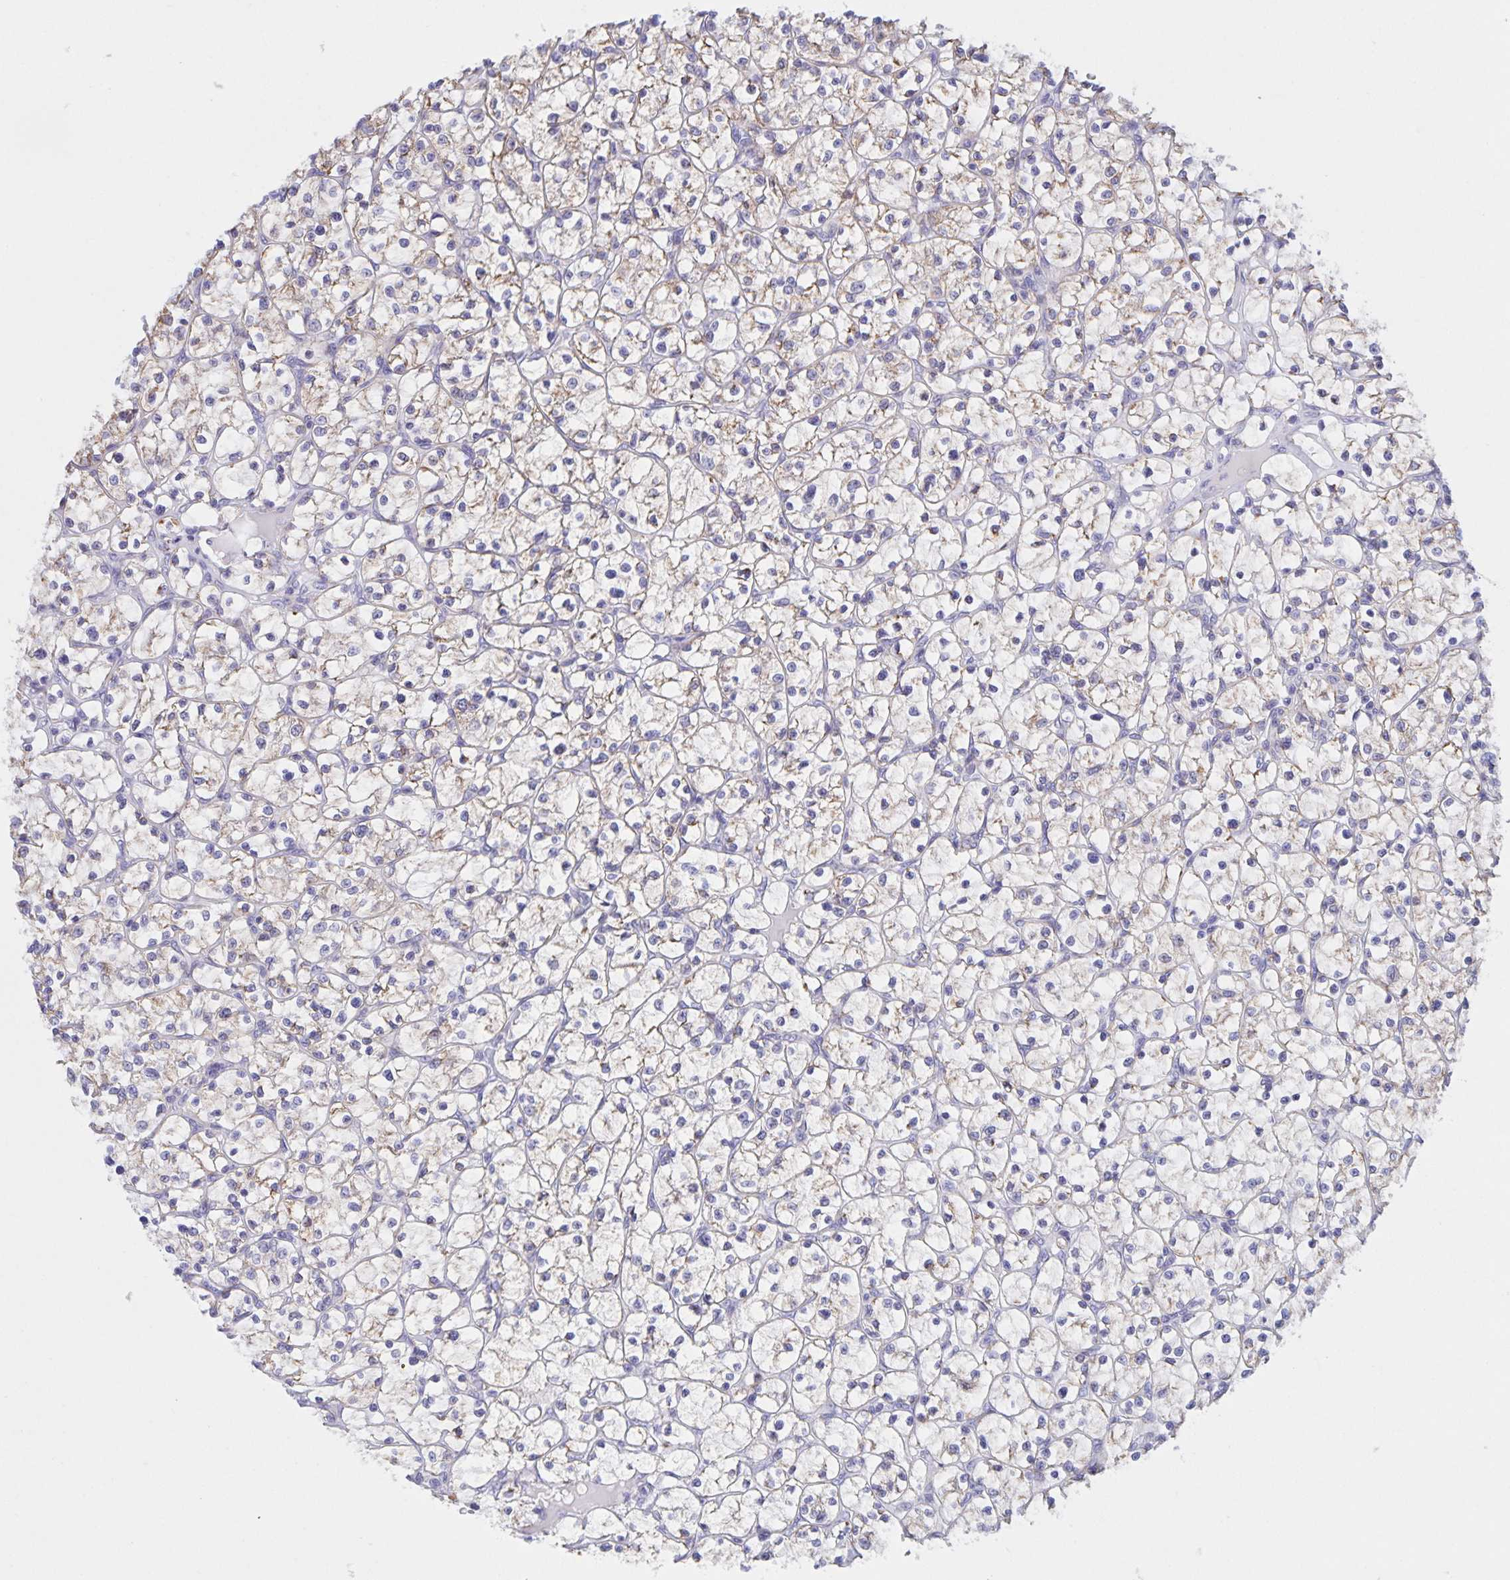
{"staining": {"intensity": "weak", "quantity": ">75%", "location": "cytoplasmic/membranous"}, "tissue": "renal cancer", "cell_type": "Tumor cells", "image_type": "cancer", "snomed": [{"axis": "morphology", "description": "Adenocarcinoma, NOS"}, {"axis": "topography", "description": "Kidney"}], "caption": "An IHC image of tumor tissue is shown. Protein staining in brown highlights weak cytoplasmic/membranous positivity in adenocarcinoma (renal) within tumor cells.", "gene": "DMGDH", "patient": {"sex": "female", "age": 64}}